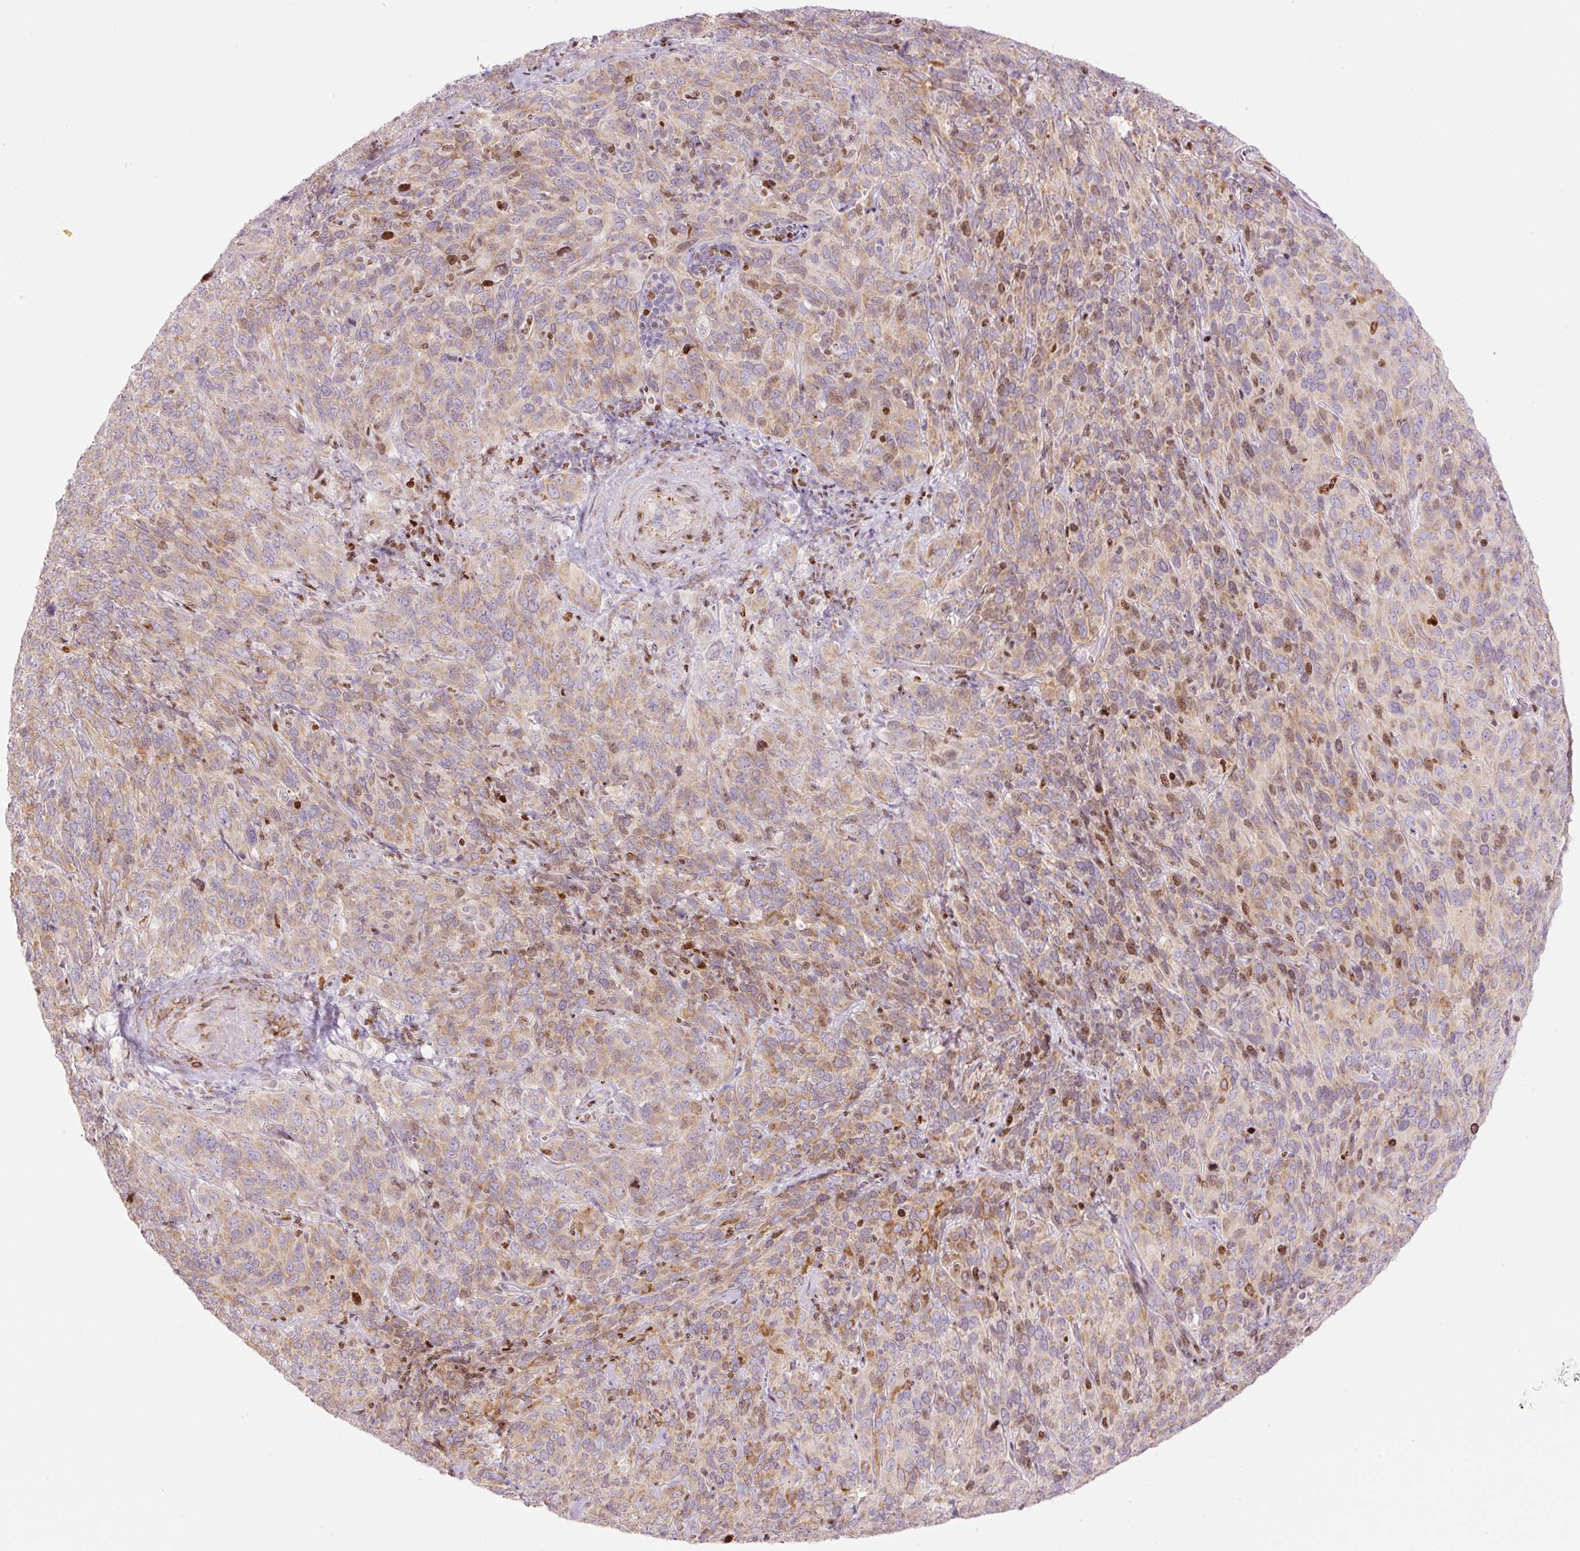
{"staining": {"intensity": "moderate", "quantity": ">75%", "location": "cytoplasmic/membranous"}, "tissue": "cervical cancer", "cell_type": "Tumor cells", "image_type": "cancer", "snomed": [{"axis": "morphology", "description": "Normal tissue, NOS"}, {"axis": "morphology", "description": "Squamous cell carcinoma, NOS"}, {"axis": "topography", "description": "Cervix"}], "caption": "Immunohistochemistry (DAB) staining of human cervical cancer shows moderate cytoplasmic/membranous protein positivity in about >75% of tumor cells.", "gene": "TMEM8B", "patient": {"sex": "female", "age": 51}}